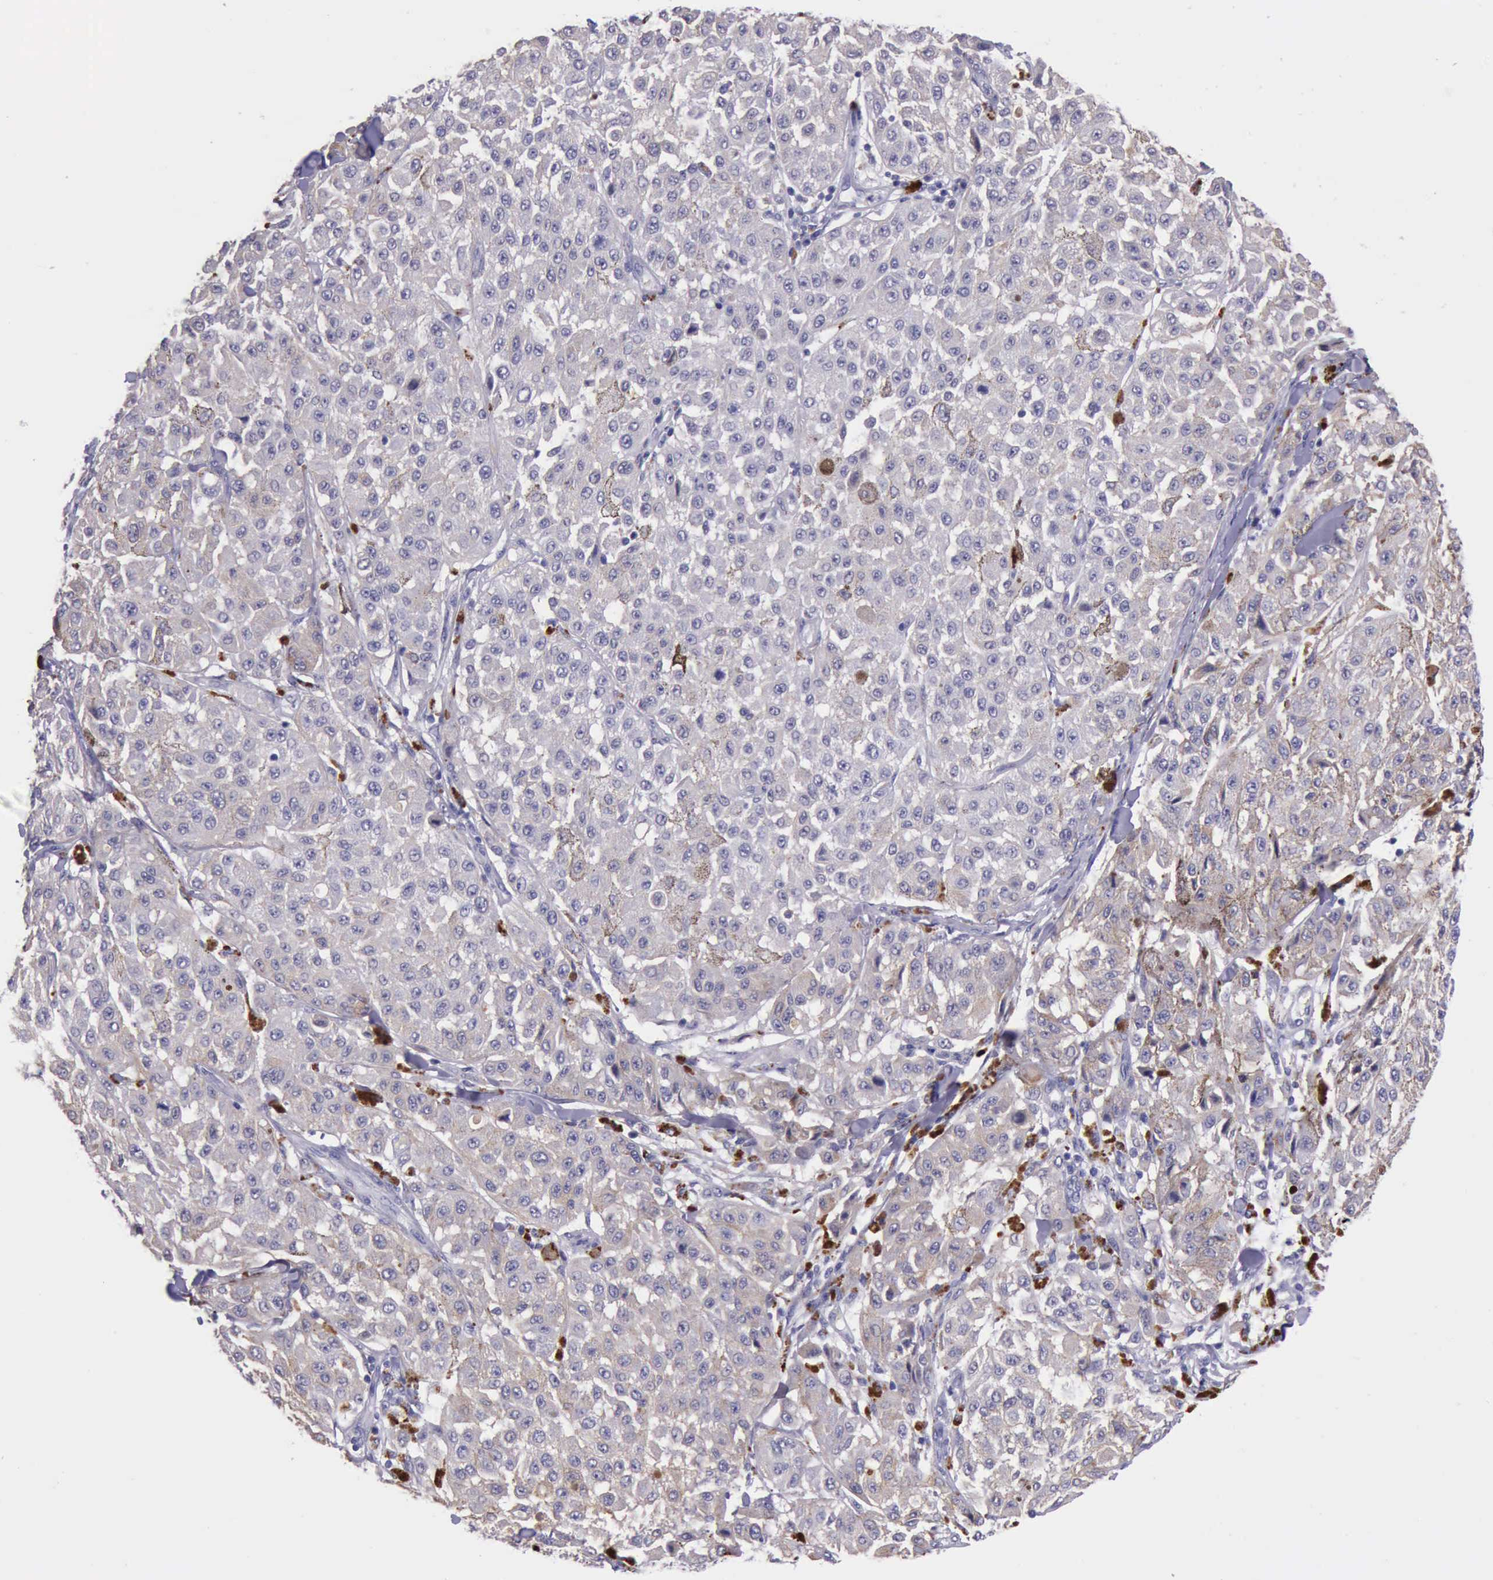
{"staining": {"intensity": "negative", "quantity": "none", "location": "none"}, "tissue": "melanoma", "cell_type": "Tumor cells", "image_type": "cancer", "snomed": [{"axis": "morphology", "description": "Malignant melanoma, NOS"}, {"axis": "topography", "description": "Skin"}], "caption": "Immunohistochemistry histopathology image of neoplastic tissue: human melanoma stained with DAB (3,3'-diaminobenzidine) reveals no significant protein expression in tumor cells. (DAB IHC visualized using brightfield microscopy, high magnification).", "gene": "GLA", "patient": {"sex": "female", "age": 64}}